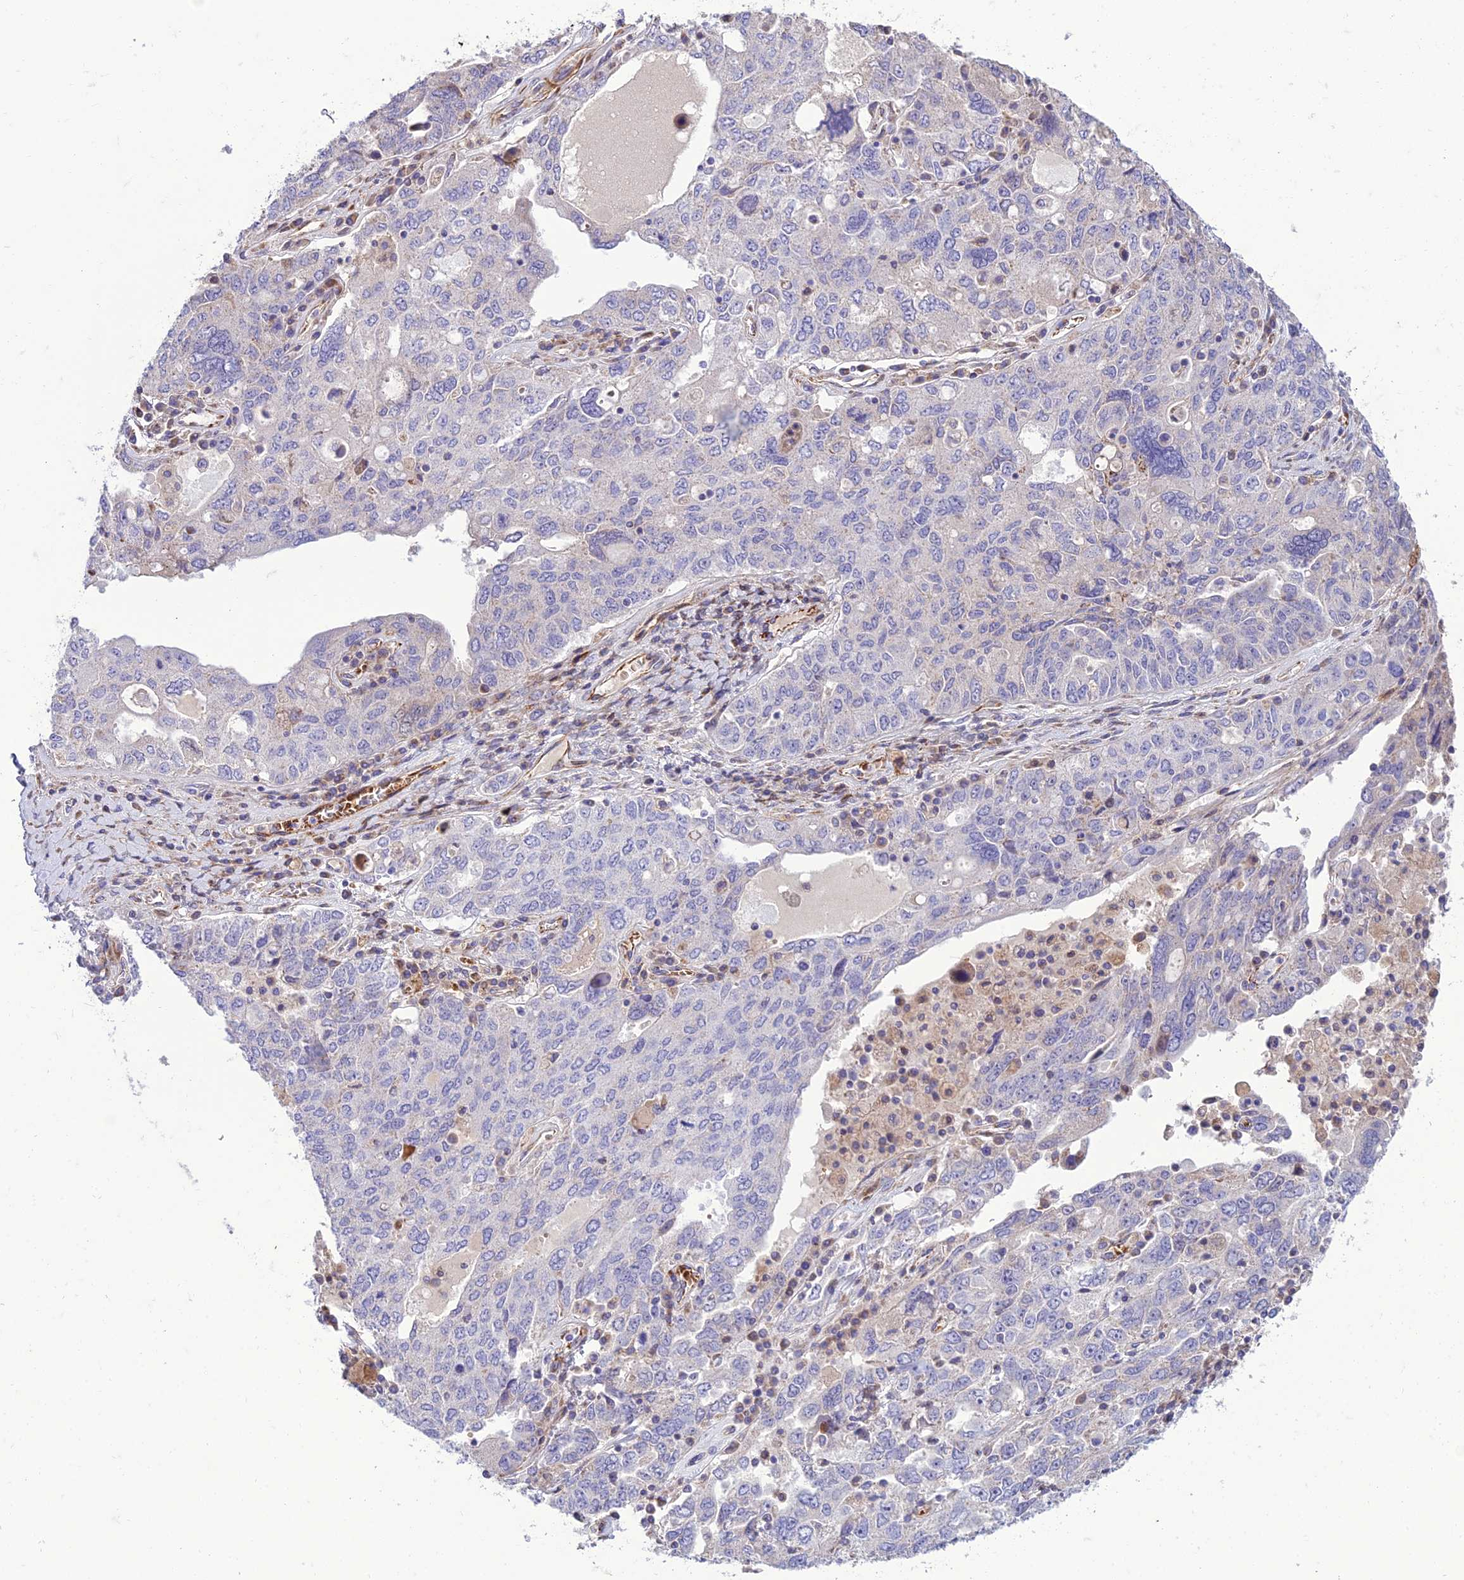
{"staining": {"intensity": "negative", "quantity": "none", "location": "none"}, "tissue": "ovarian cancer", "cell_type": "Tumor cells", "image_type": "cancer", "snomed": [{"axis": "morphology", "description": "Carcinoma, endometroid"}, {"axis": "topography", "description": "Ovary"}], "caption": "Immunohistochemical staining of endometroid carcinoma (ovarian) exhibits no significant positivity in tumor cells. Brightfield microscopy of immunohistochemistry stained with DAB (3,3'-diaminobenzidine) (brown) and hematoxylin (blue), captured at high magnification.", "gene": "SEL1L3", "patient": {"sex": "female", "age": 62}}